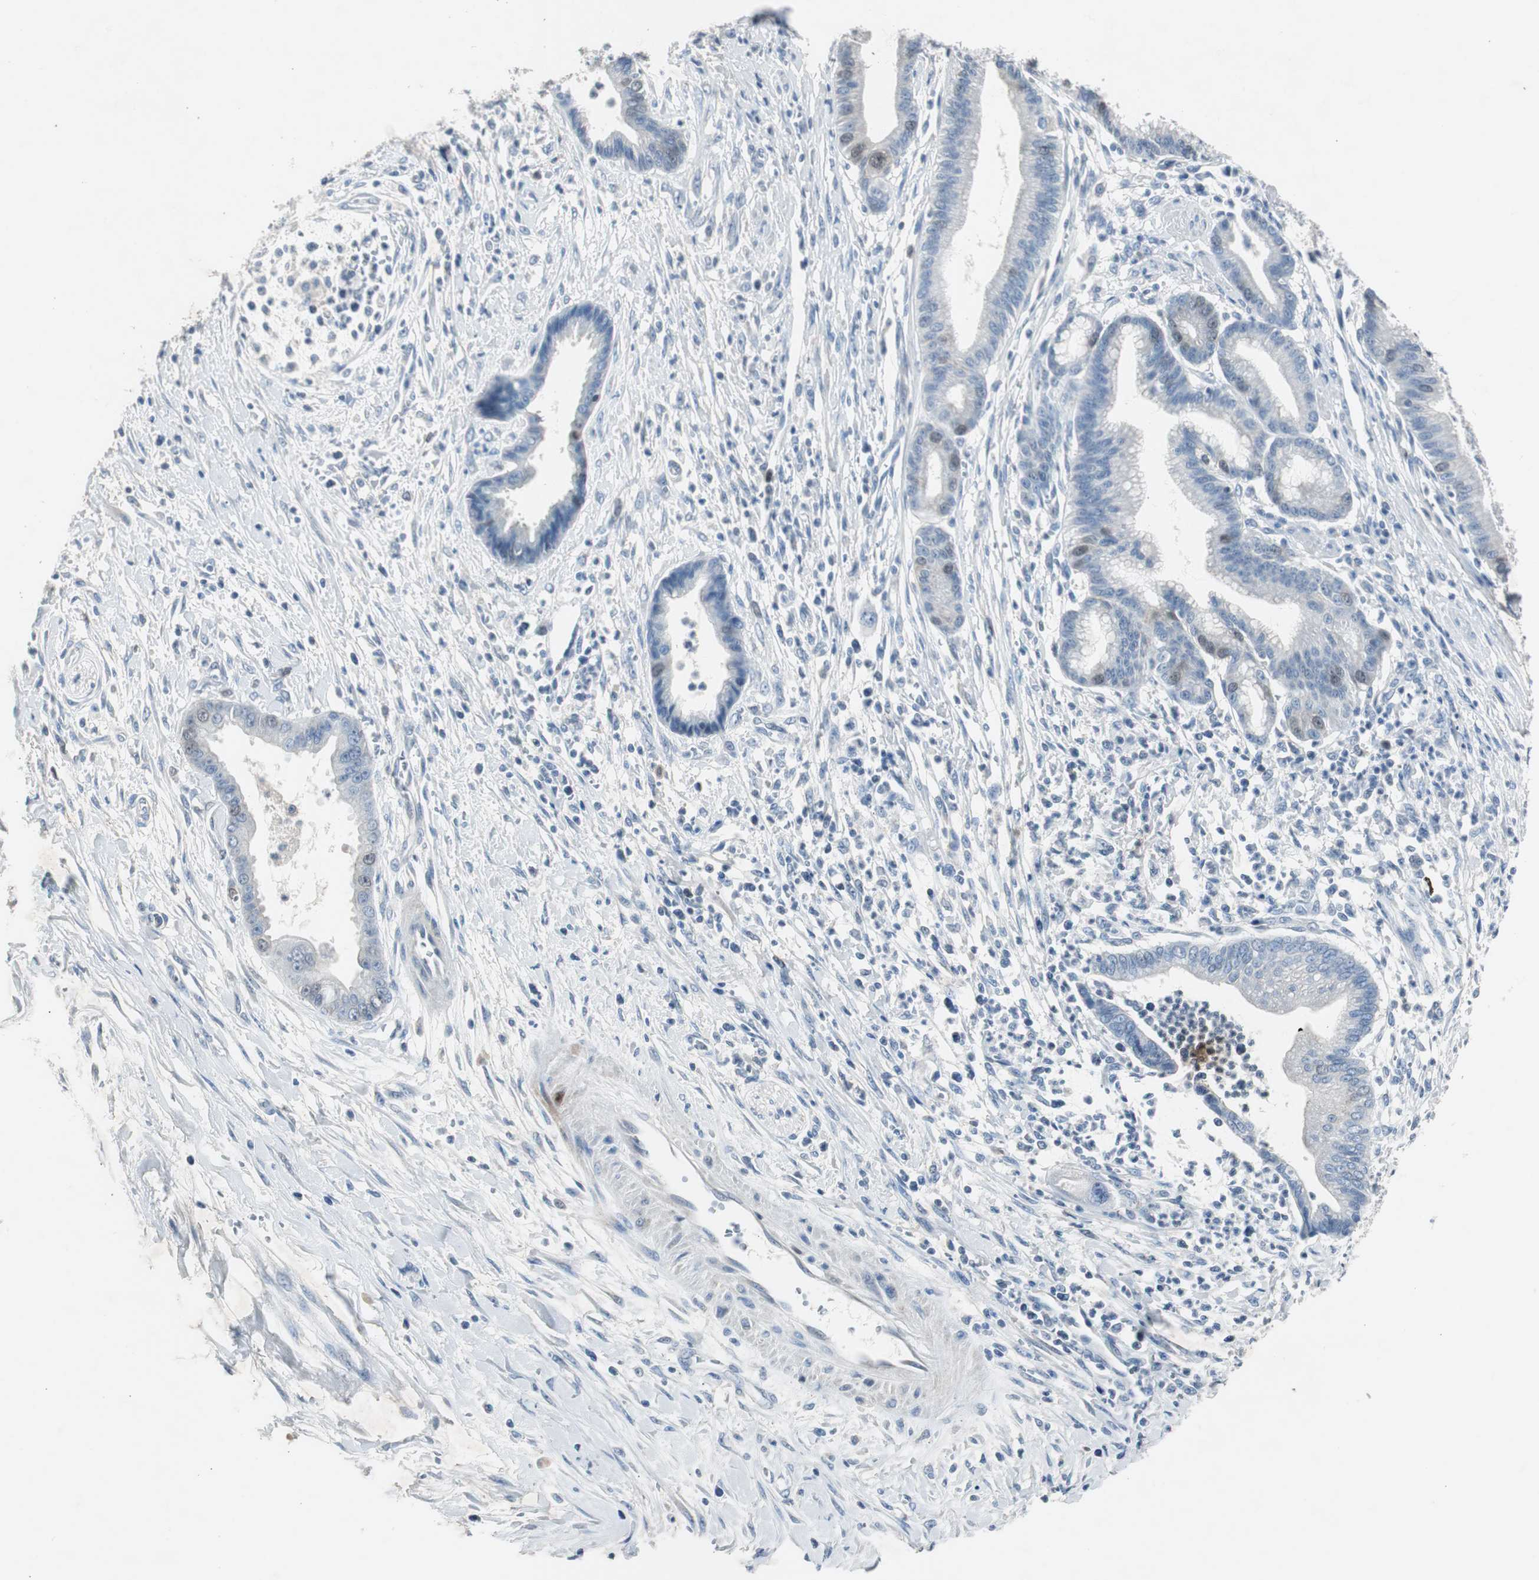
{"staining": {"intensity": "negative", "quantity": "none", "location": "none"}, "tissue": "pancreatic cancer", "cell_type": "Tumor cells", "image_type": "cancer", "snomed": [{"axis": "morphology", "description": "Adenocarcinoma, NOS"}, {"axis": "topography", "description": "Pancreas"}], "caption": "IHC of adenocarcinoma (pancreatic) reveals no staining in tumor cells. Brightfield microscopy of immunohistochemistry stained with DAB (3,3'-diaminobenzidine) (brown) and hematoxylin (blue), captured at high magnification.", "gene": "TK1", "patient": {"sex": "male", "age": 59}}